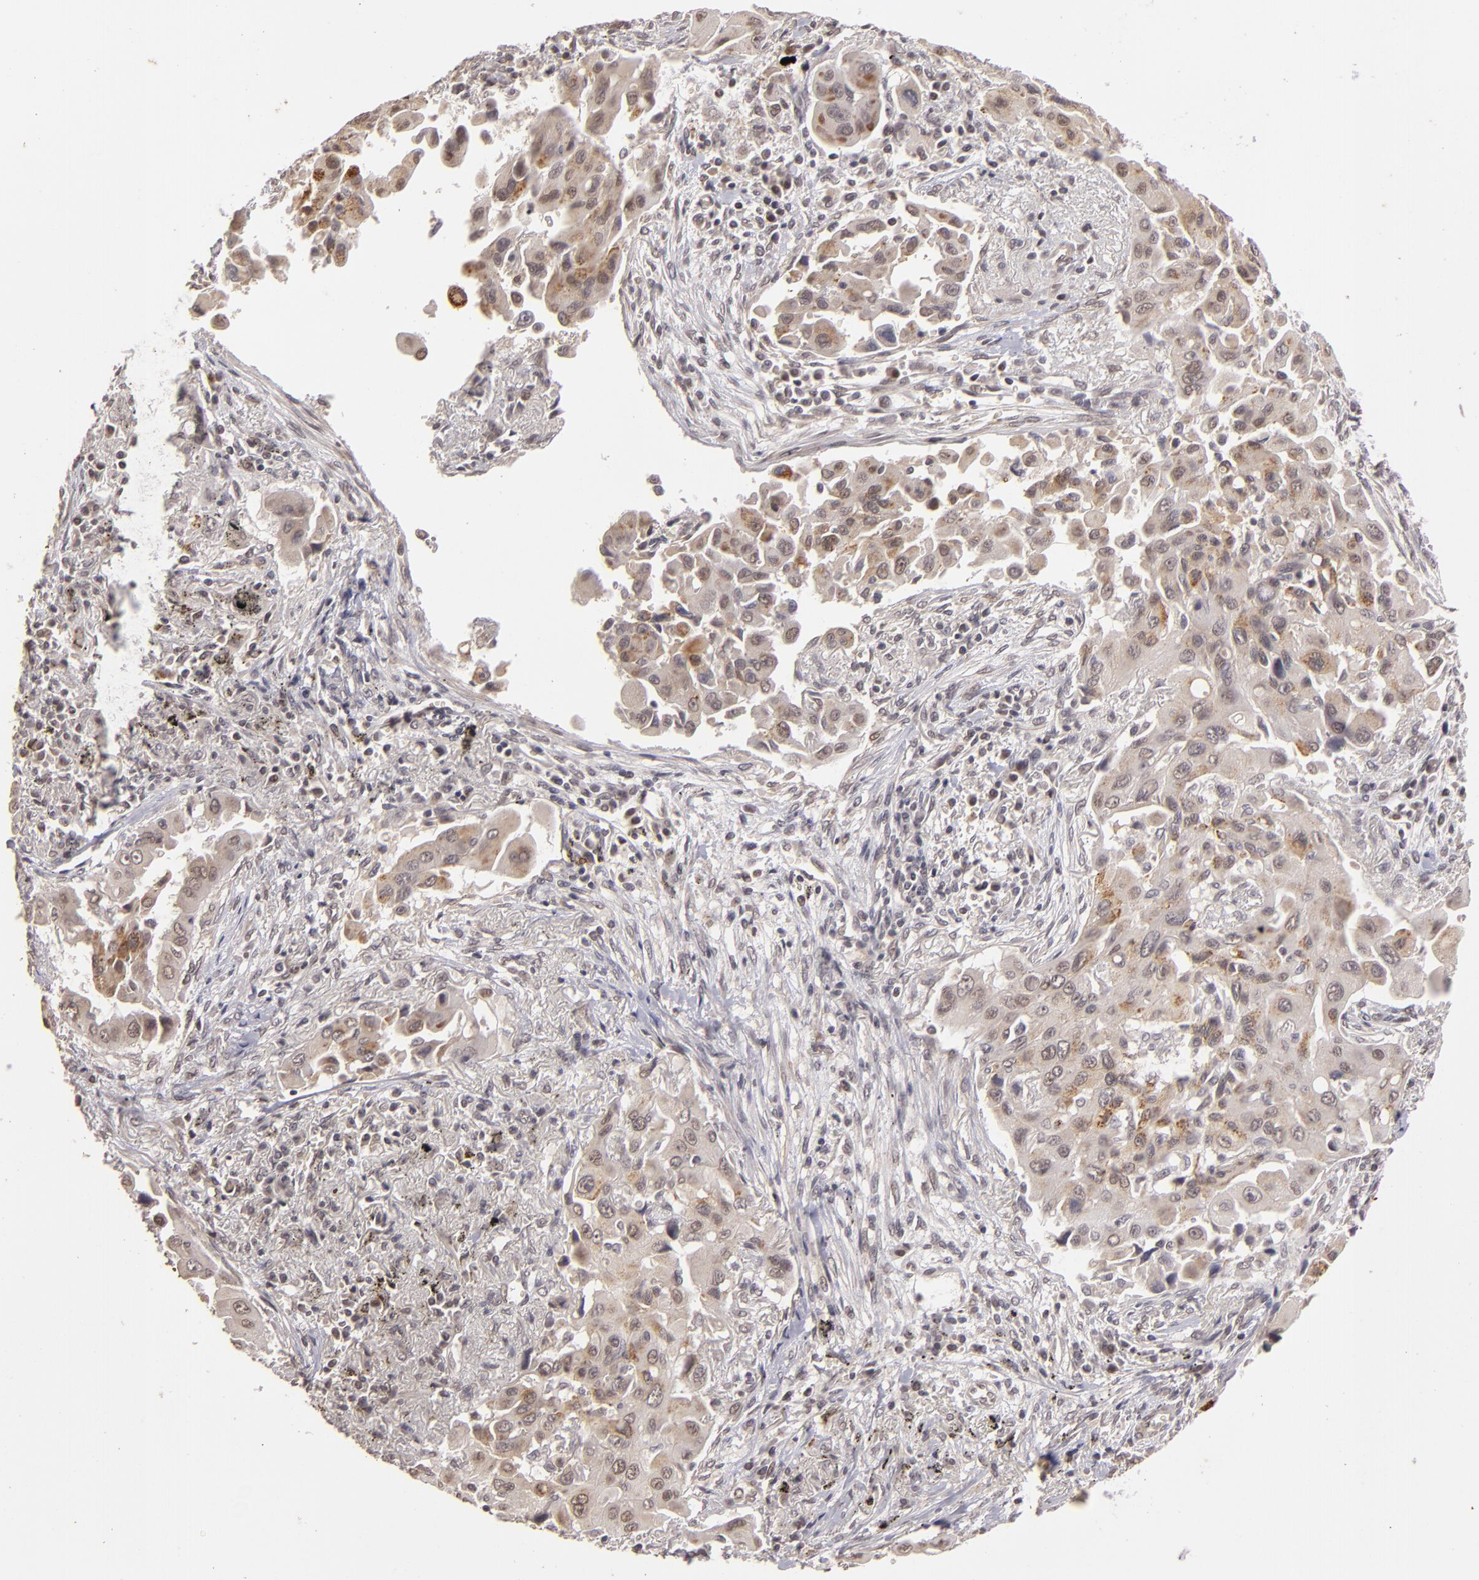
{"staining": {"intensity": "weak", "quantity": "25%-75%", "location": "cytoplasmic/membranous"}, "tissue": "lung cancer", "cell_type": "Tumor cells", "image_type": "cancer", "snomed": [{"axis": "morphology", "description": "Adenocarcinoma, NOS"}, {"axis": "topography", "description": "Lung"}], "caption": "Immunohistochemical staining of human lung adenocarcinoma reveals low levels of weak cytoplasmic/membranous protein expression in approximately 25%-75% of tumor cells.", "gene": "DFFA", "patient": {"sex": "male", "age": 68}}